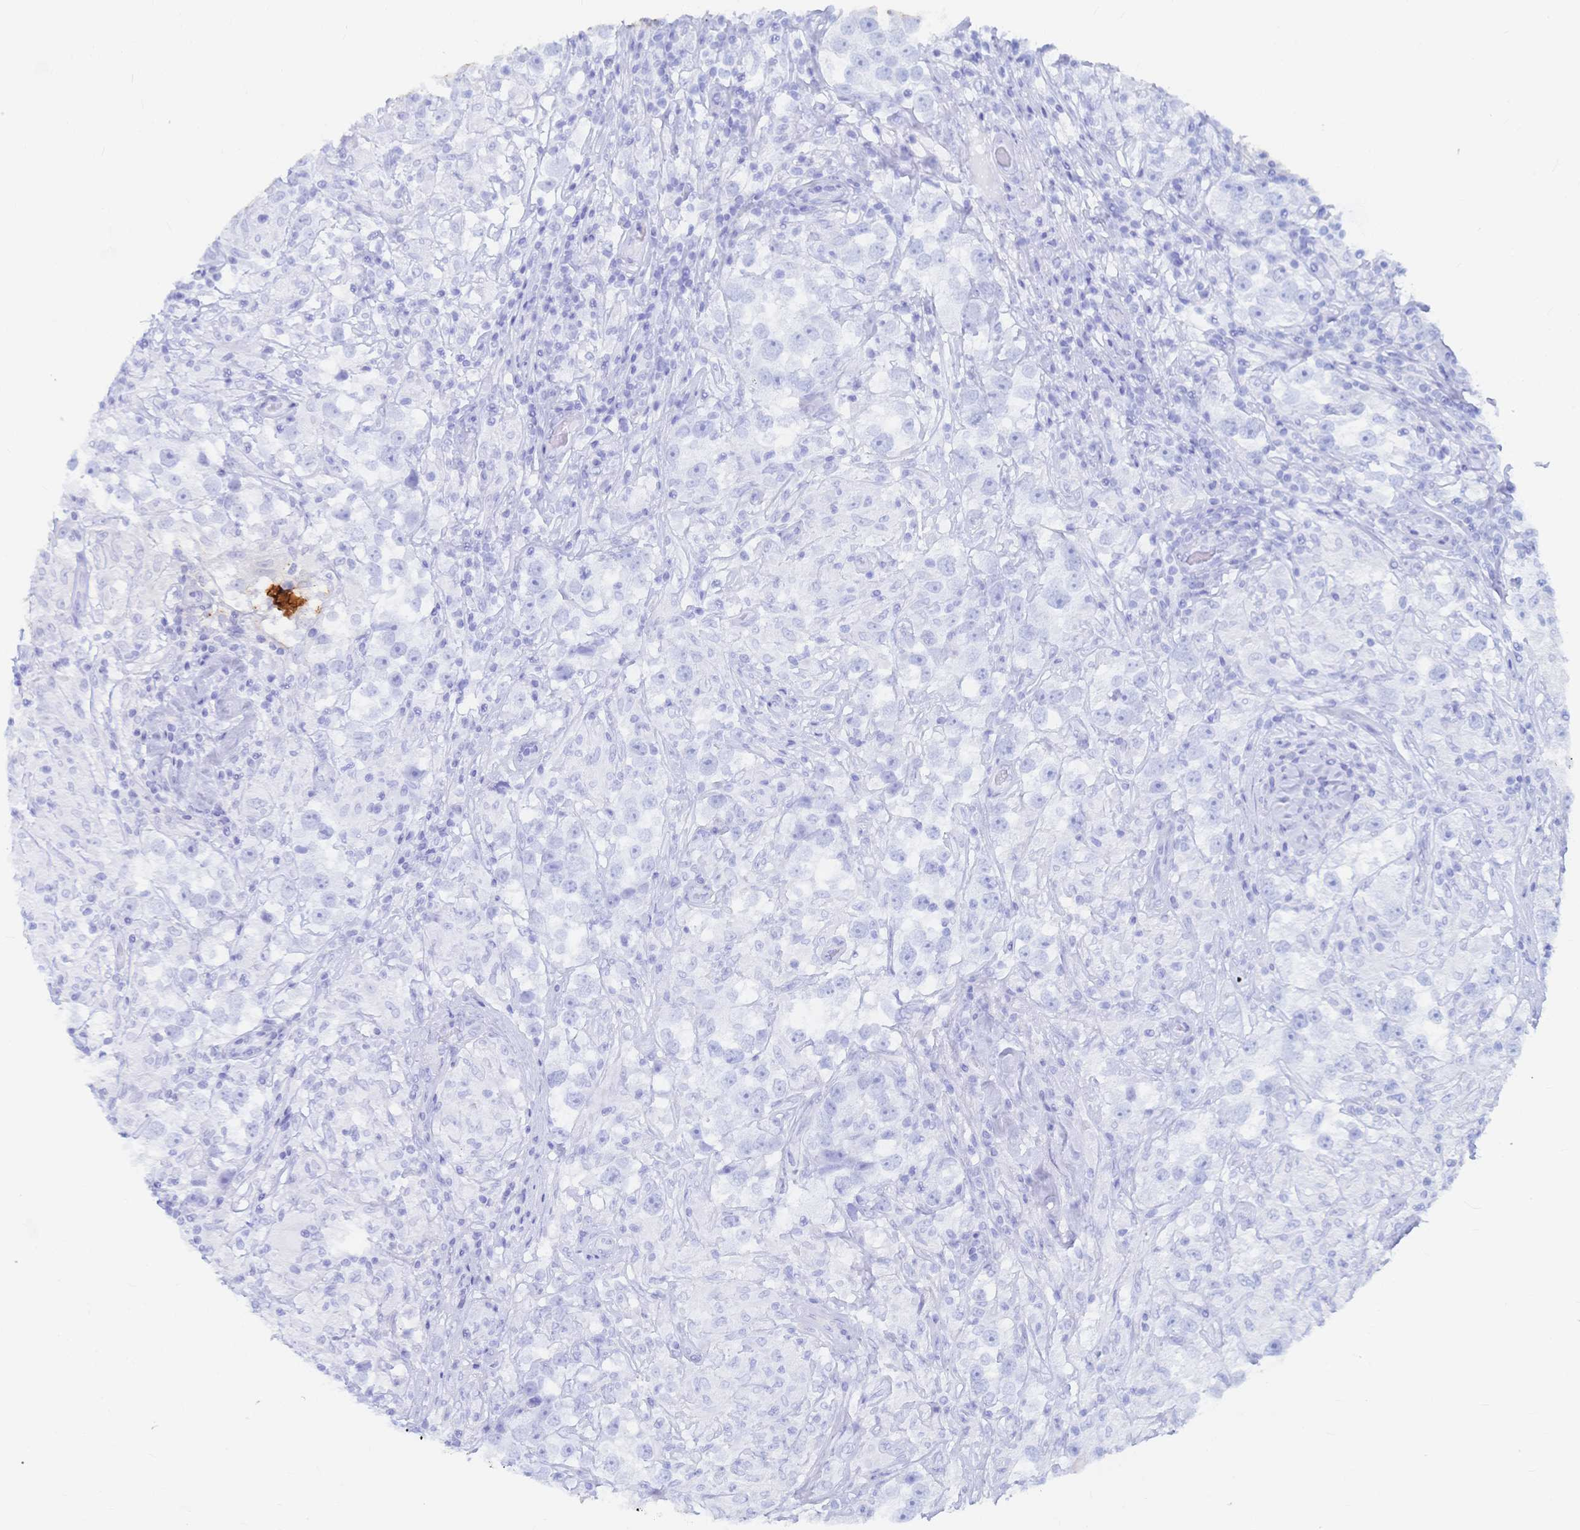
{"staining": {"intensity": "negative", "quantity": "none", "location": "none"}, "tissue": "testis cancer", "cell_type": "Tumor cells", "image_type": "cancer", "snomed": [{"axis": "morphology", "description": "Seminoma, NOS"}, {"axis": "topography", "description": "Testis"}], "caption": "This is an immunohistochemistry image of testis cancer. There is no expression in tumor cells.", "gene": "IL2RB", "patient": {"sex": "male", "age": 46}}